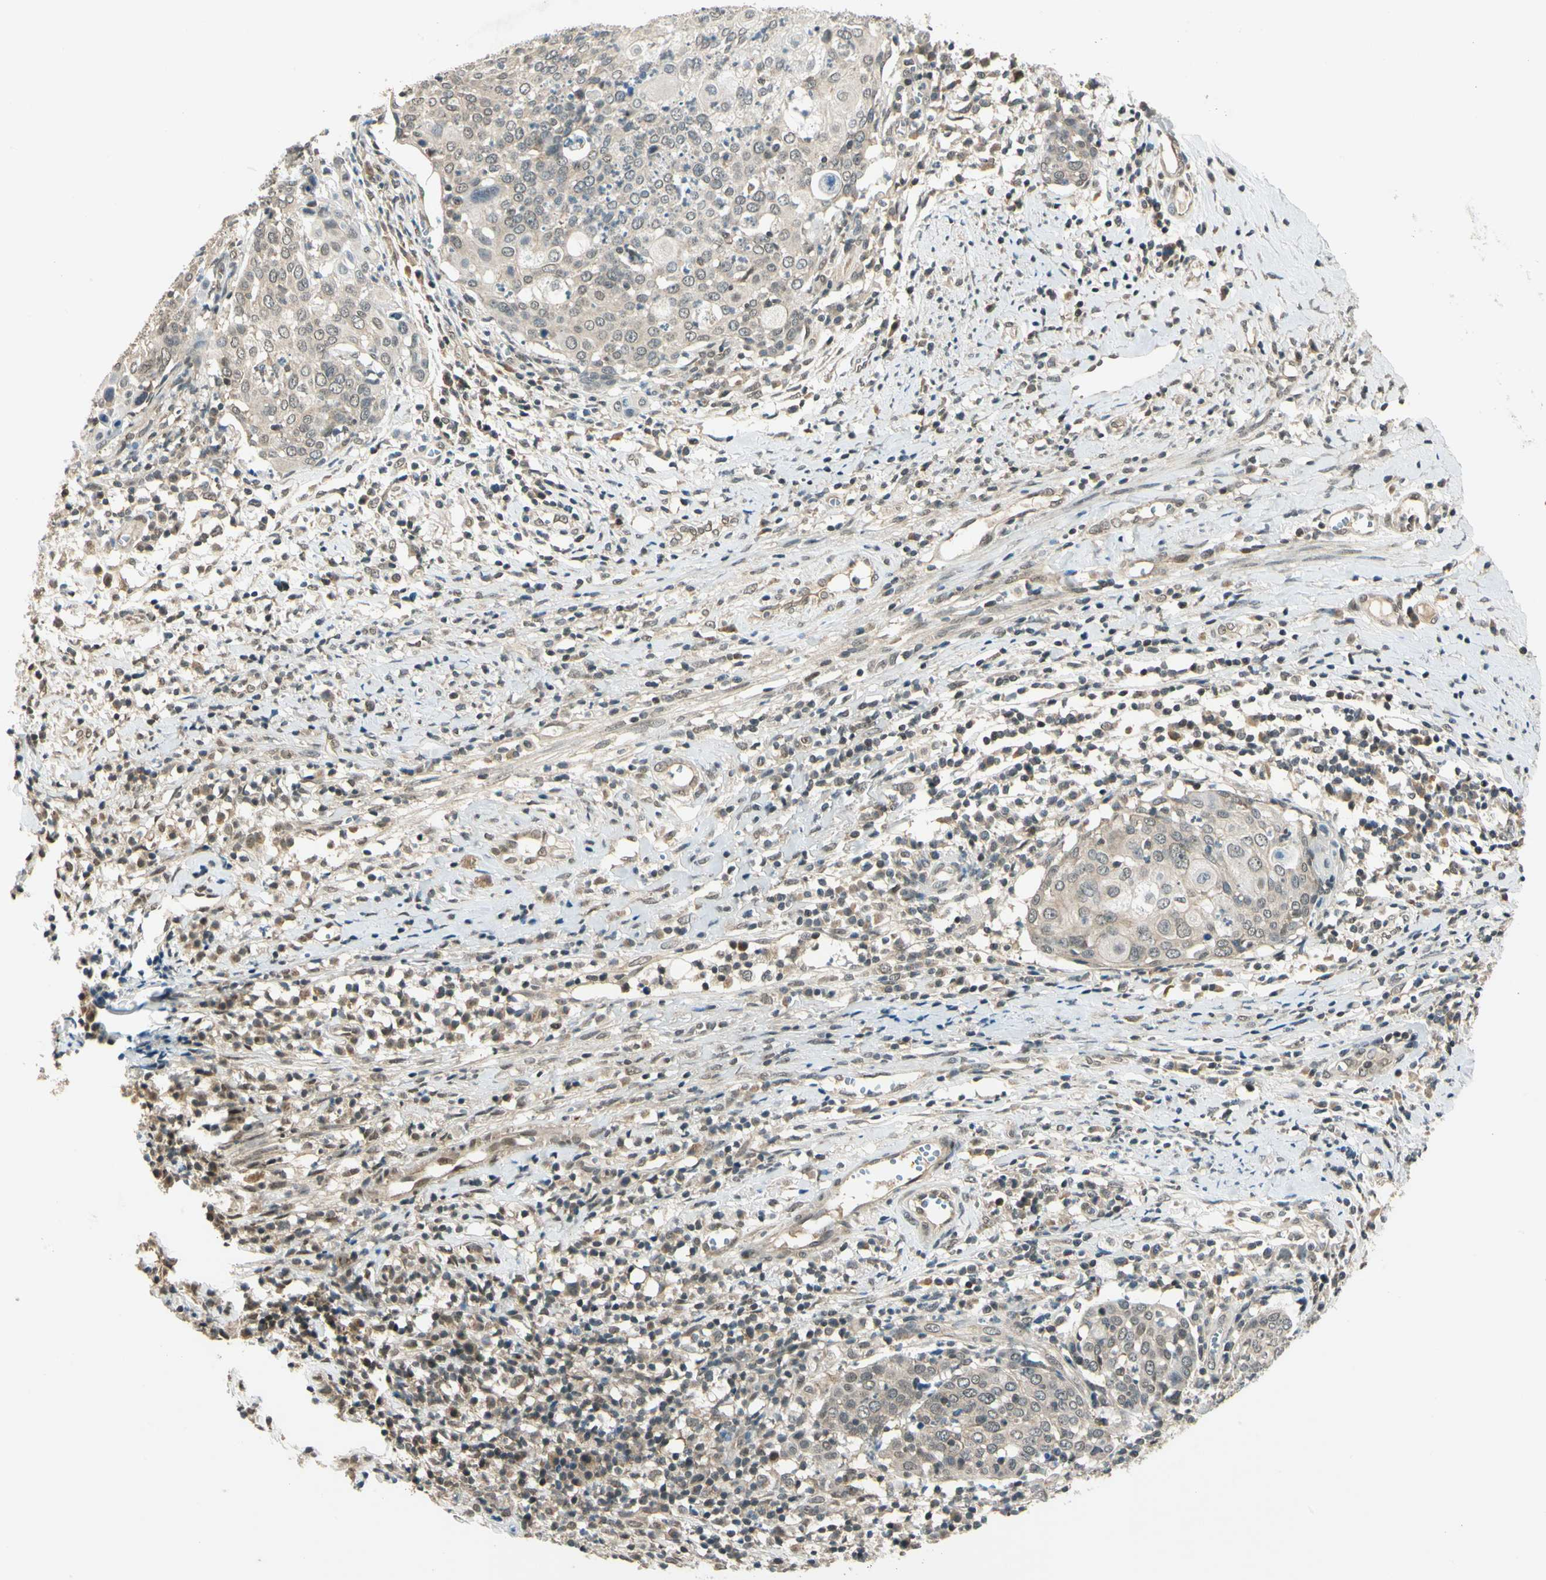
{"staining": {"intensity": "weak", "quantity": "25%-75%", "location": "cytoplasmic/membranous,nuclear"}, "tissue": "cervical cancer", "cell_type": "Tumor cells", "image_type": "cancer", "snomed": [{"axis": "morphology", "description": "Squamous cell carcinoma, NOS"}, {"axis": "topography", "description": "Cervix"}], "caption": "Human cervical squamous cell carcinoma stained with a brown dye shows weak cytoplasmic/membranous and nuclear positive positivity in approximately 25%-75% of tumor cells.", "gene": "ZSCAN12", "patient": {"sex": "female", "age": 40}}